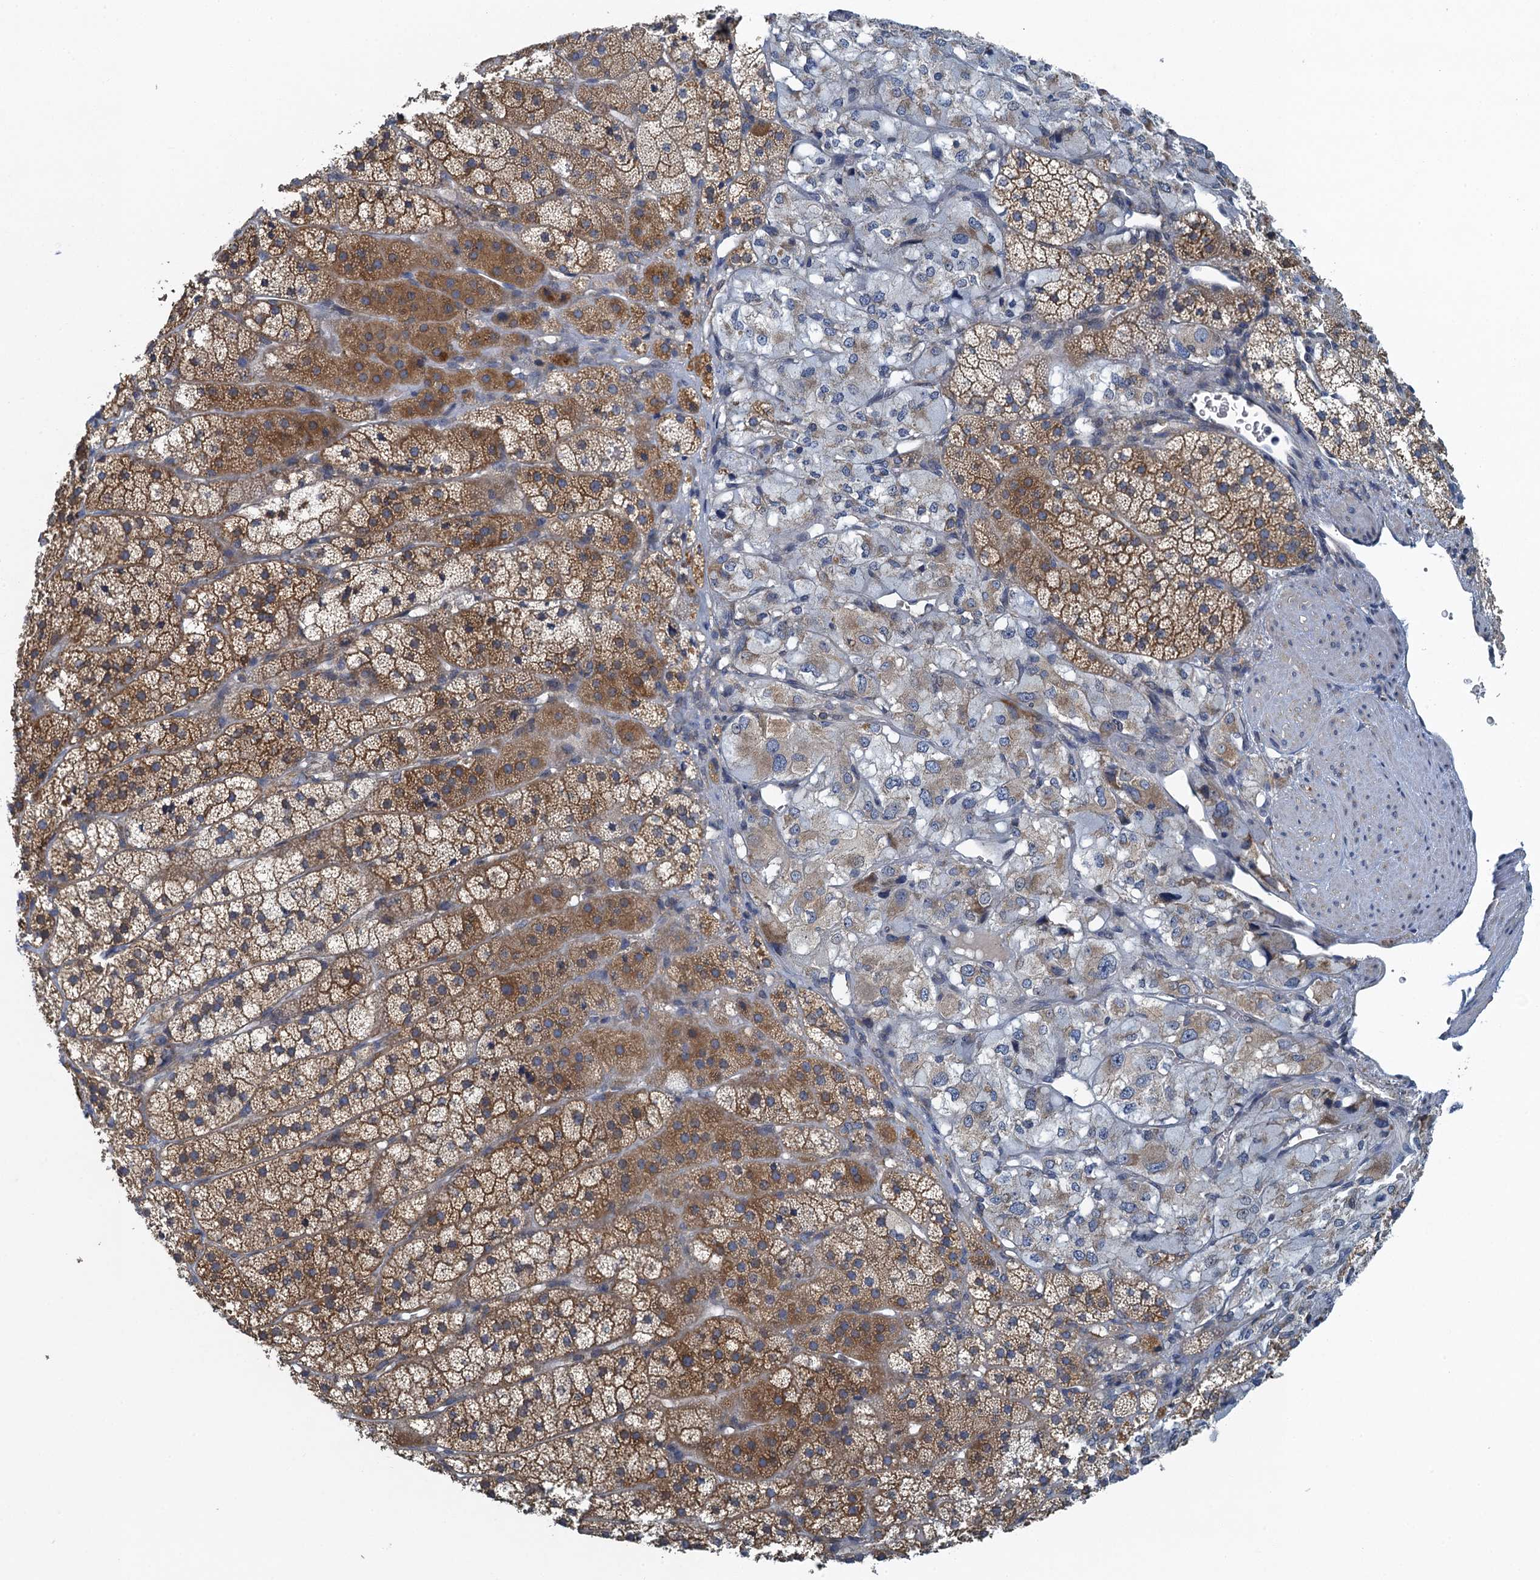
{"staining": {"intensity": "moderate", "quantity": ">75%", "location": "cytoplasmic/membranous"}, "tissue": "adrenal gland", "cell_type": "Glandular cells", "image_type": "normal", "snomed": [{"axis": "morphology", "description": "Normal tissue, NOS"}, {"axis": "topography", "description": "Adrenal gland"}], "caption": "A medium amount of moderate cytoplasmic/membranous expression is identified in approximately >75% of glandular cells in benign adrenal gland.", "gene": "ALG2", "patient": {"sex": "female", "age": 44}}